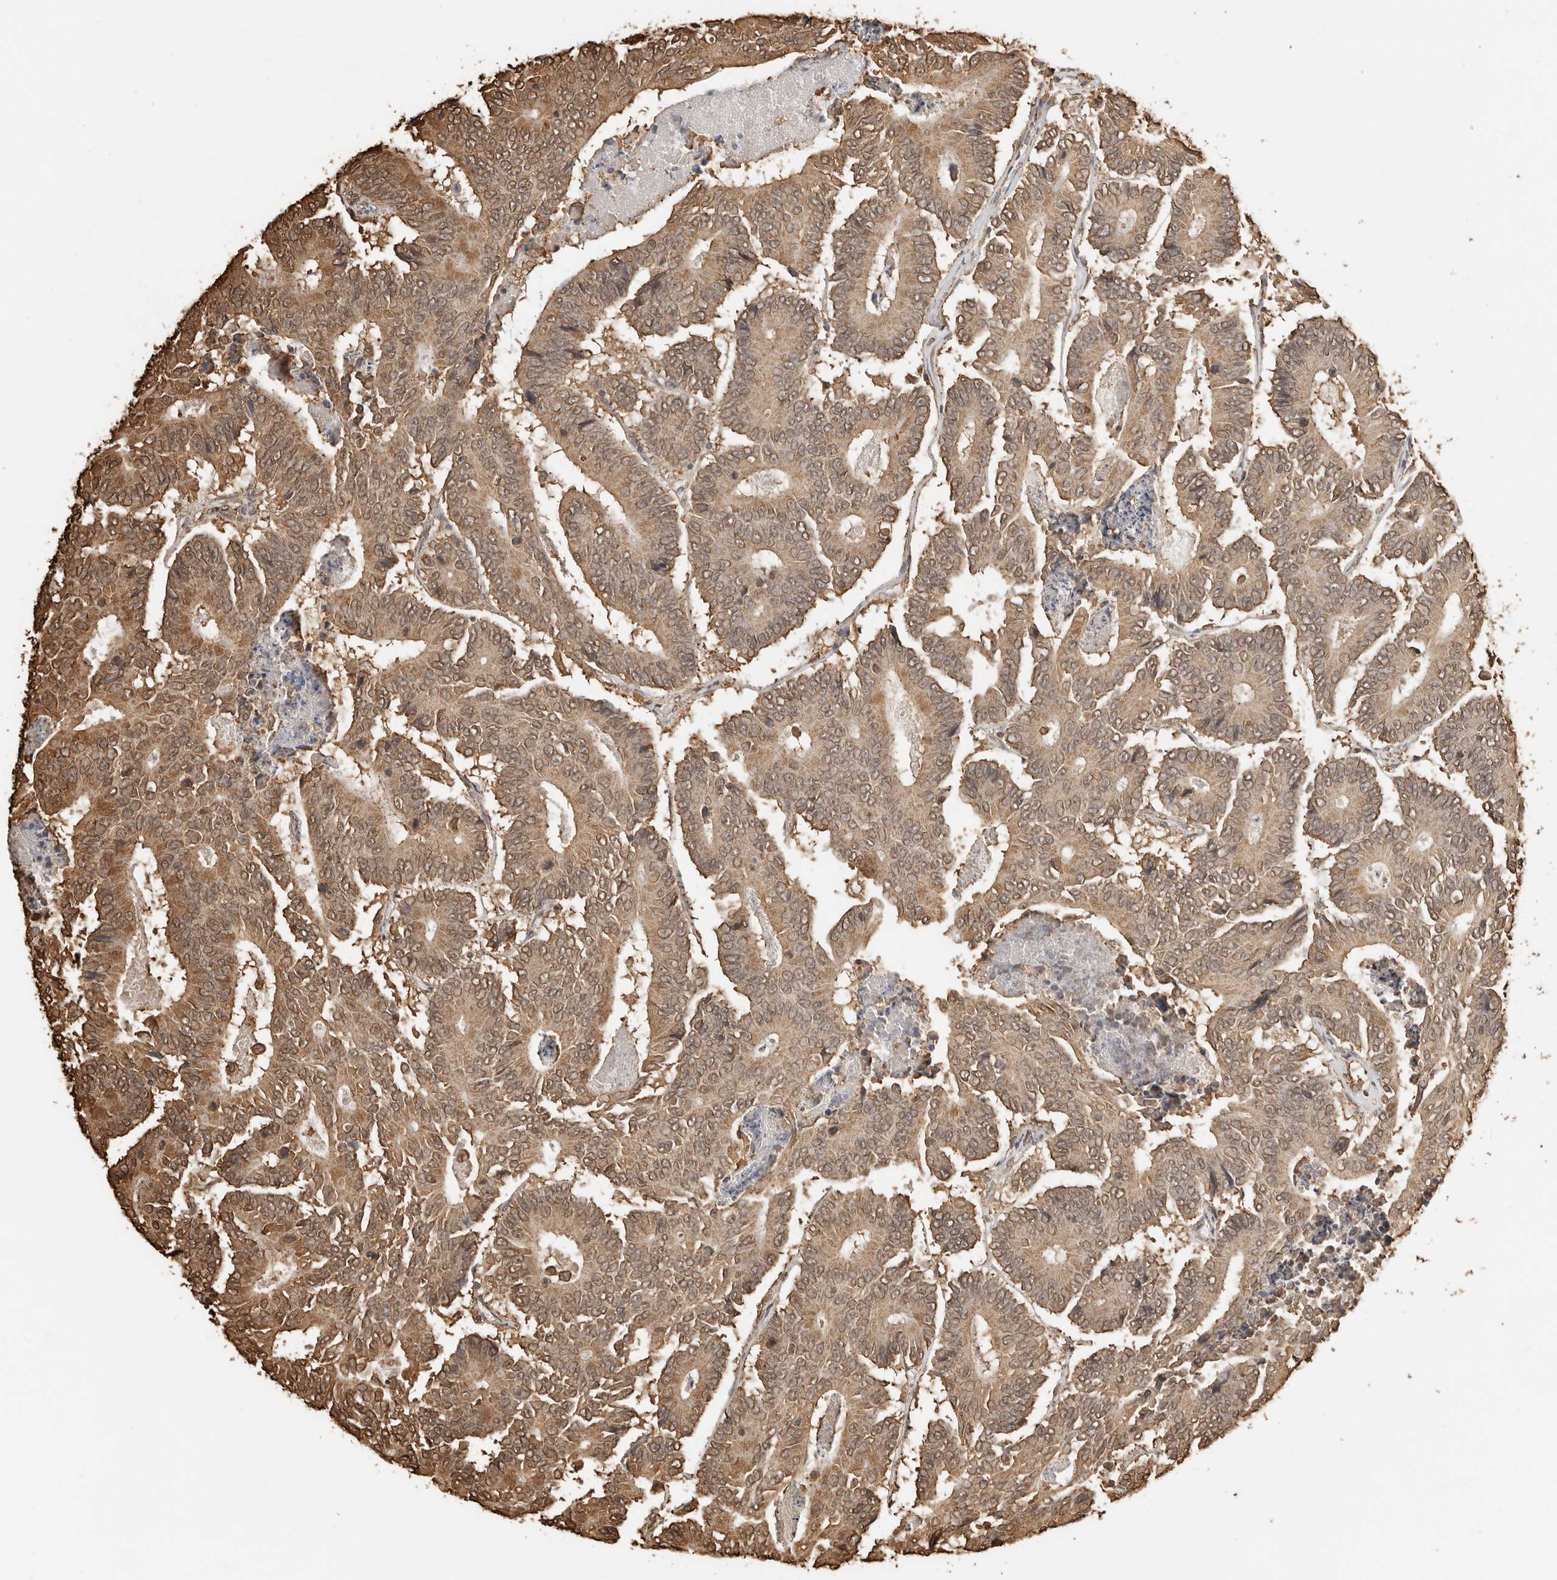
{"staining": {"intensity": "moderate", "quantity": ">75%", "location": "cytoplasmic/membranous,nuclear"}, "tissue": "colorectal cancer", "cell_type": "Tumor cells", "image_type": "cancer", "snomed": [{"axis": "morphology", "description": "Adenocarcinoma, NOS"}, {"axis": "topography", "description": "Colon"}], "caption": "Moderate cytoplasmic/membranous and nuclear expression for a protein is present in about >75% of tumor cells of colorectal cancer using IHC.", "gene": "ARHGEF10L", "patient": {"sex": "male", "age": 83}}